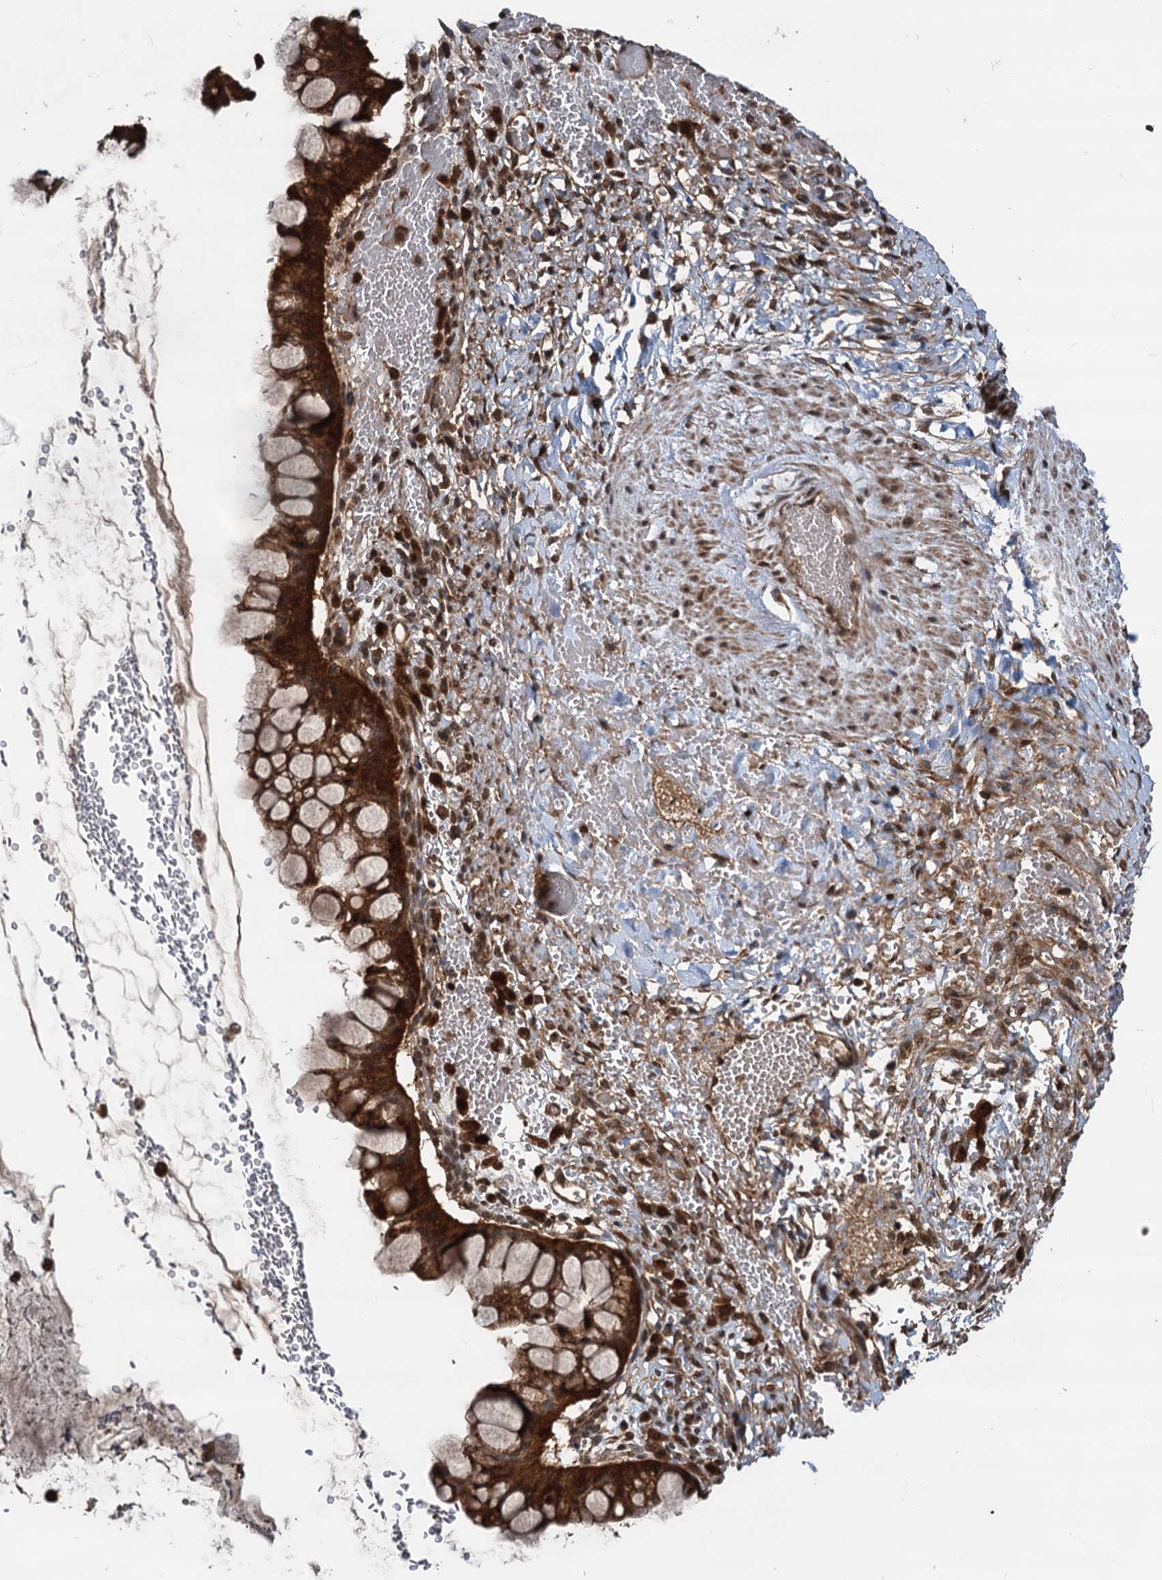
{"staining": {"intensity": "strong", "quantity": ">75%", "location": "cytoplasmic/membranous"}, "tissue": "ovarian cancer", "cell_type": "Tumor cells", "image_type": "cancer", "snomed": [{"axis": "morphology", "description": "Cystadenocarcinoma, mucinous, NOS"}, {"axis": "topography", "description": "Ovary"}], "caption": "A histopathology image of mucinous cystadenocarcinoma (ovarian) stained for a protein reveals strong cytoplasmic/membranous brown staining in tumor cells.", "gene": "STUB1", "patient": {"sex": "female", "age": 73}}